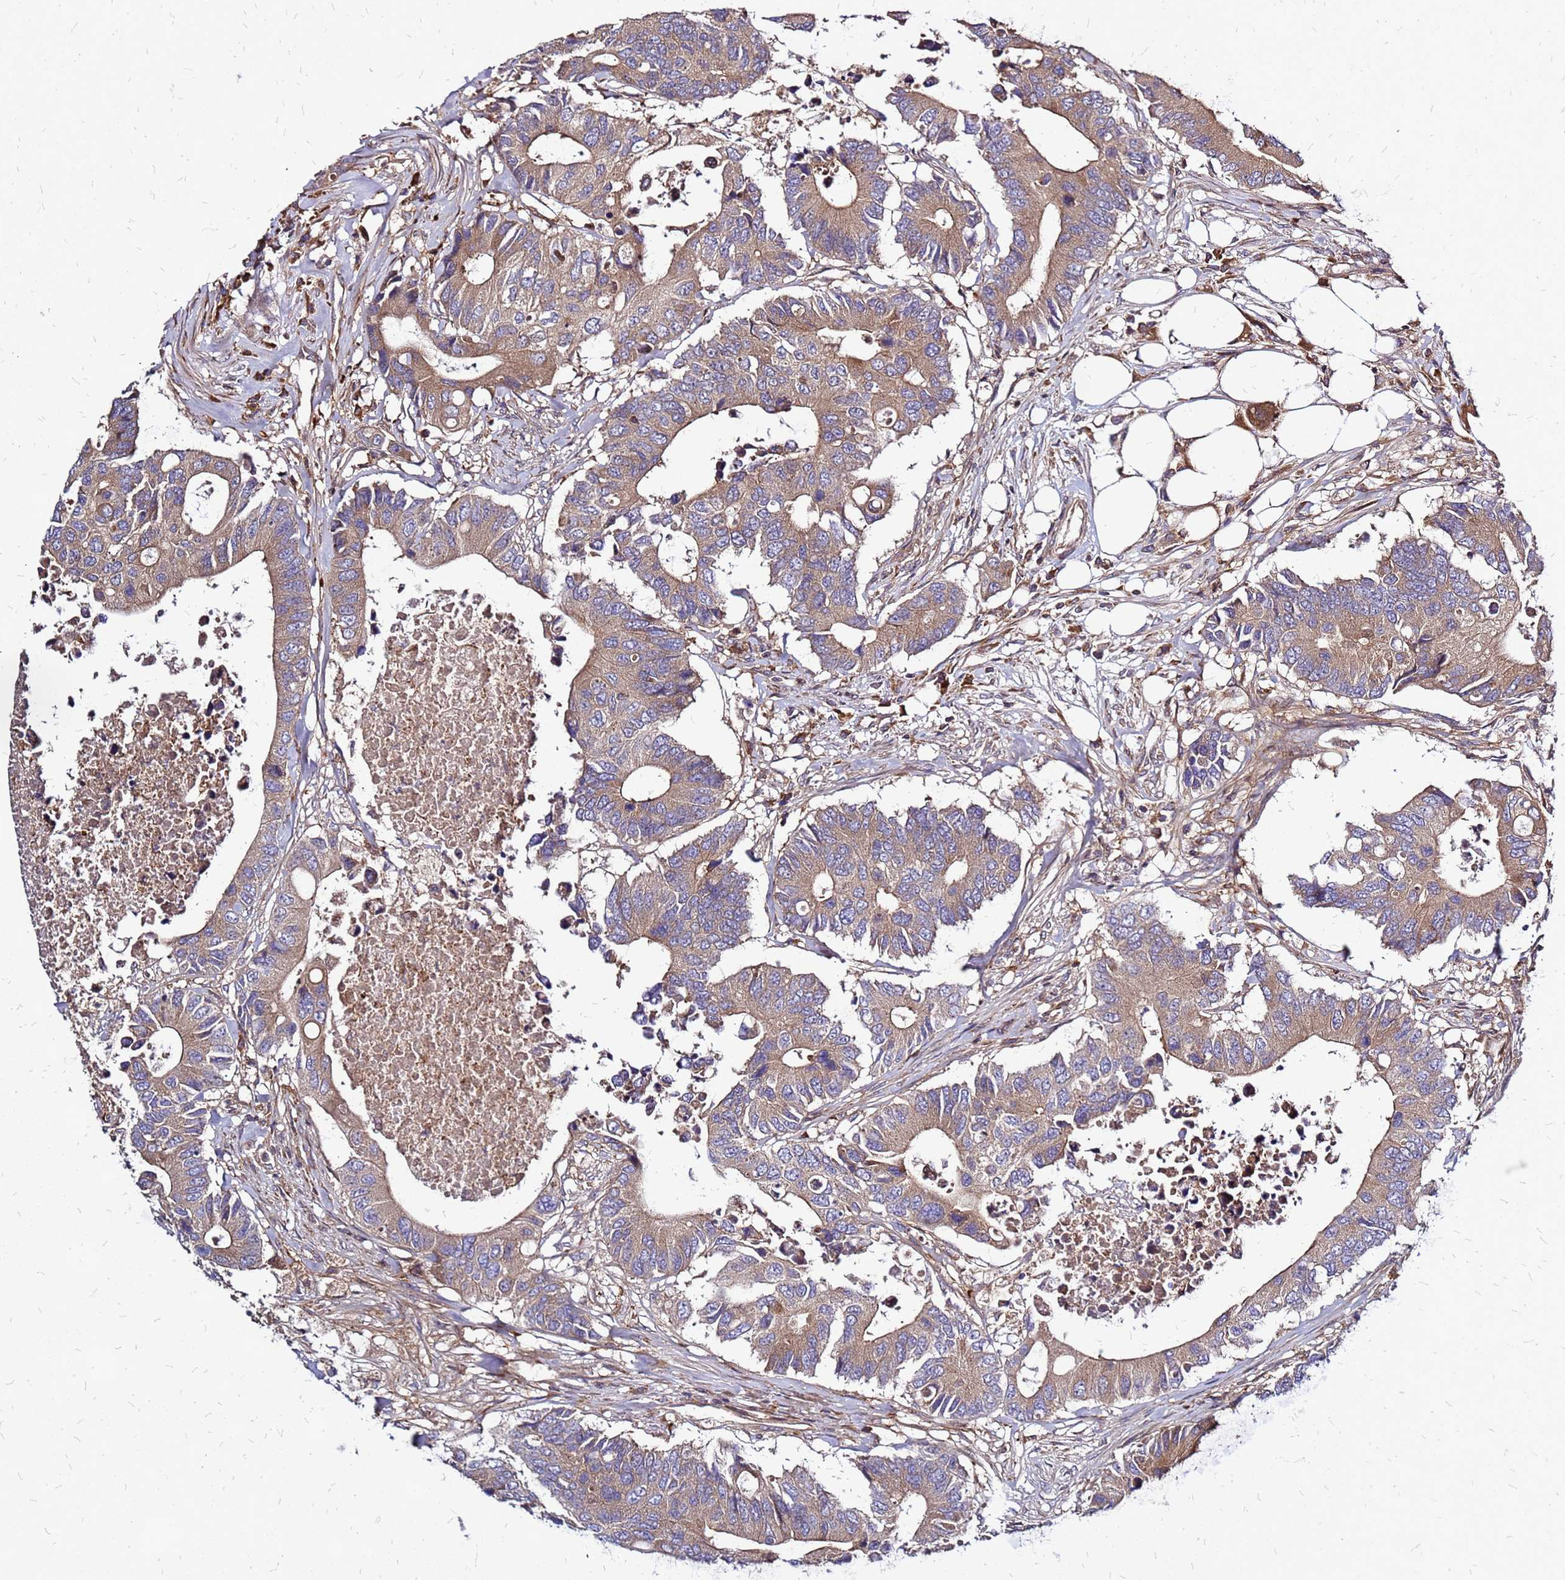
{"staining": {"intensity": "weak", "quantity": ">75%", "location": "cytoplasmic/membranous"}, "tissue": "colorectal cancer", "cell_type": "Tumor cells", "image_type": "cancer", "snomed": [{"axis": "morphology", "description": "Adenocarcinoma, NOS"}, {"axis": "topography", "description": "Colon"}], "caption": "There is low levels of weak cytoplasmic/membranous expression in tumor cells of colorectal adenocarcinoma, as demonstrated by immunohistochemical staining (brown color).", "gene": "CYBC1", "patient": {"sex": "male", "age": 71}}